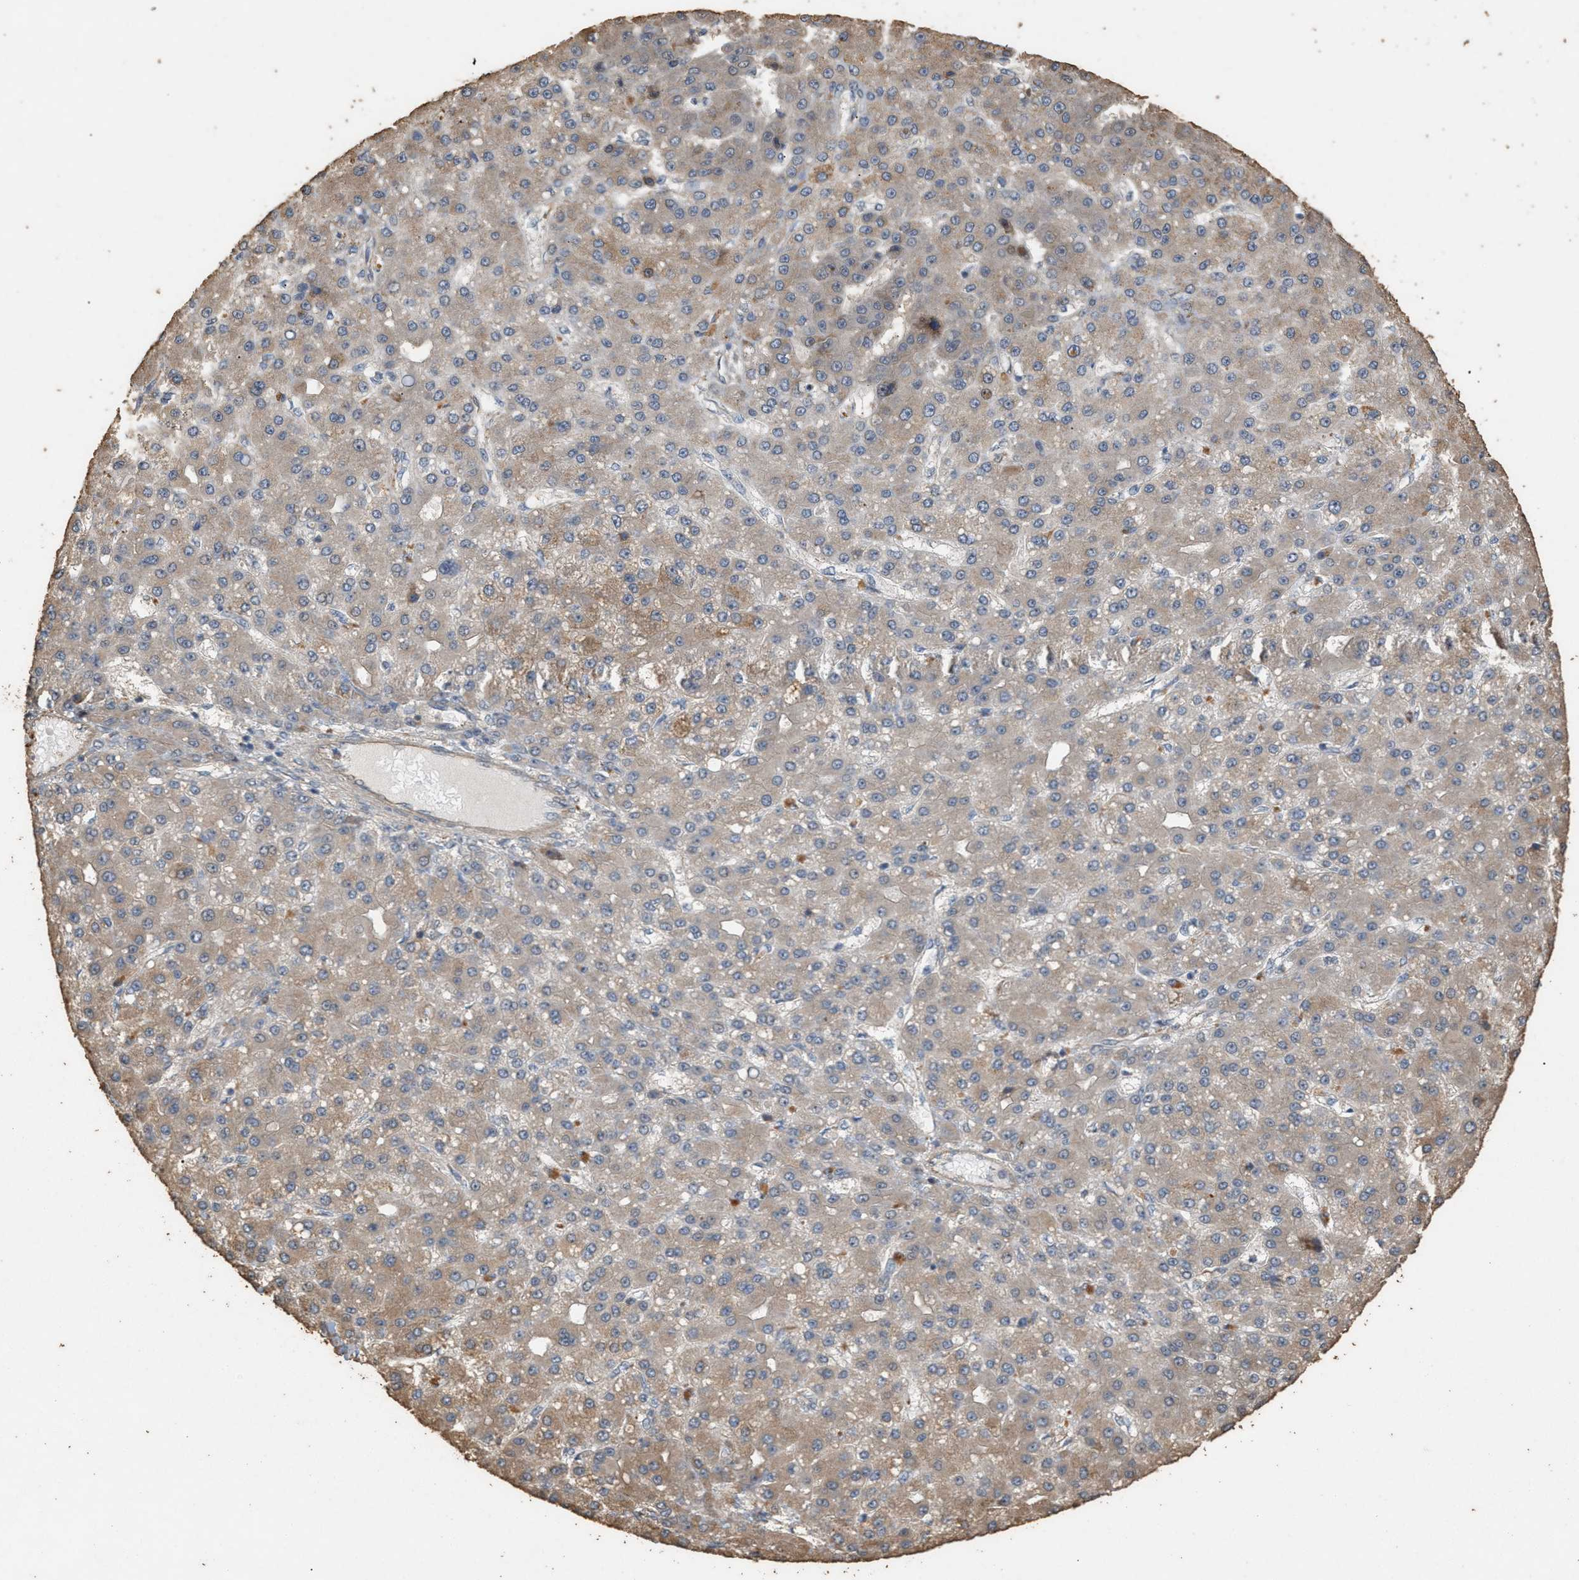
{"staining": {"intensity": "weak", "quantity": ">75%", "location": "cytoplasmic/membranous"}, "tissue": "liver cancer", "cell_type": "Tumor cells", "image_type": "cancer", "snomed": [{"axis": "morphology", "description": "Carcinoma, Hepatocellular, NOS"}, {"axis": "topography", "description": "Liver"}], "caption": "Immunohistochemical staining of human liver cancer shows weak cytoplasmic/membranous protein expression in approximately >75% of tumor cells.", "gene": "DCAF7", "patient": {"sex": "male", "age": 67}}